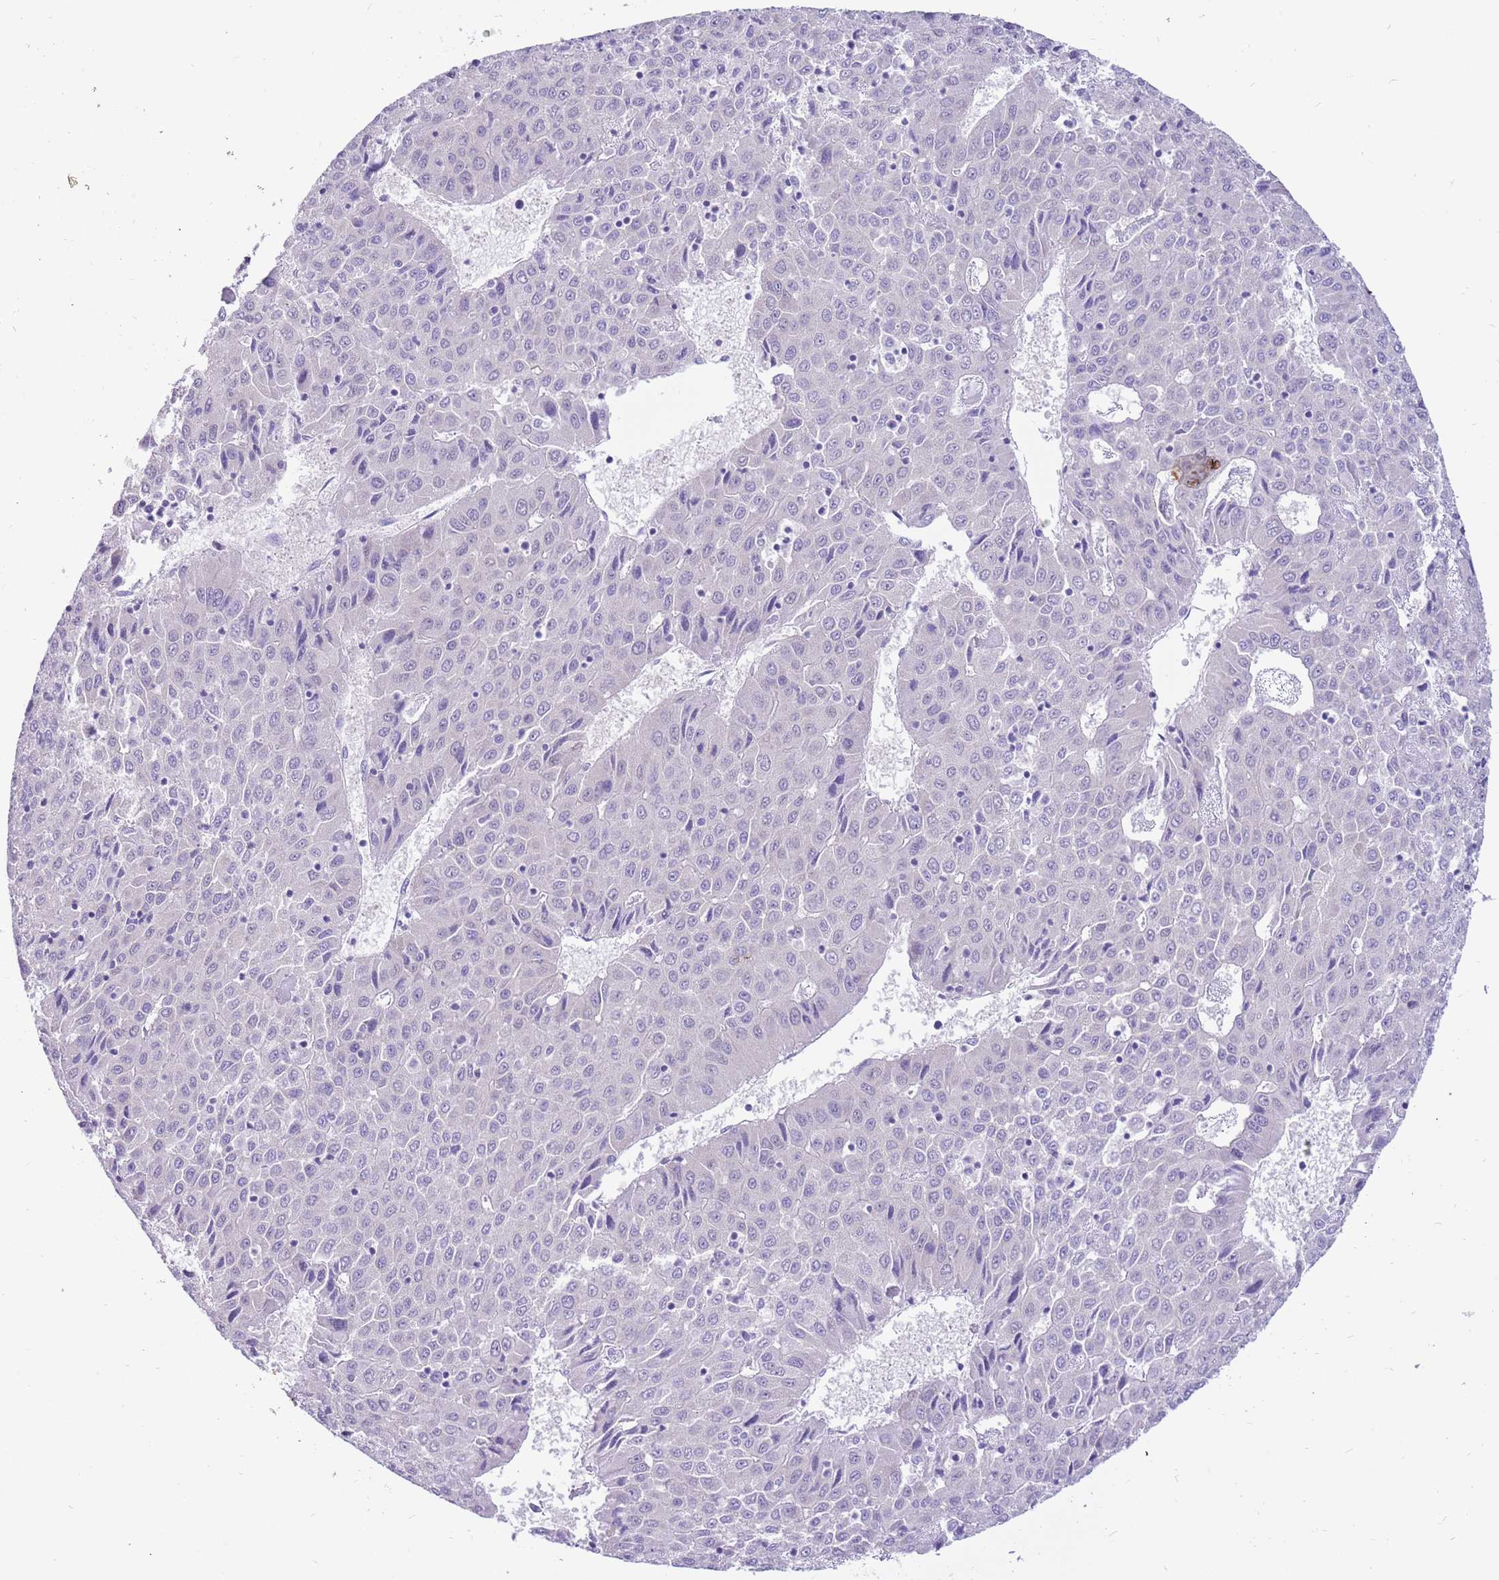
{"staining": {"intensity": "negative", "quantity": "none", "location": "none"}, "tissue": "liver cancer", "cell_type": "Tumor cells", "image_type": "cancer", "snomed": [{"axis": "morphology", "description": "Carcinoma, Hepatocellular, NOS"}, {"axis": "topography", "description": "Liver"}], "caption": "A high-resolution image shows IHC staining of liver cancer (hepatocellular carcinoma), which demonstrates no significant staining in tumor cells.", "gene": "R3HDM4", "patient": {"sex": "female", "age": 53}}